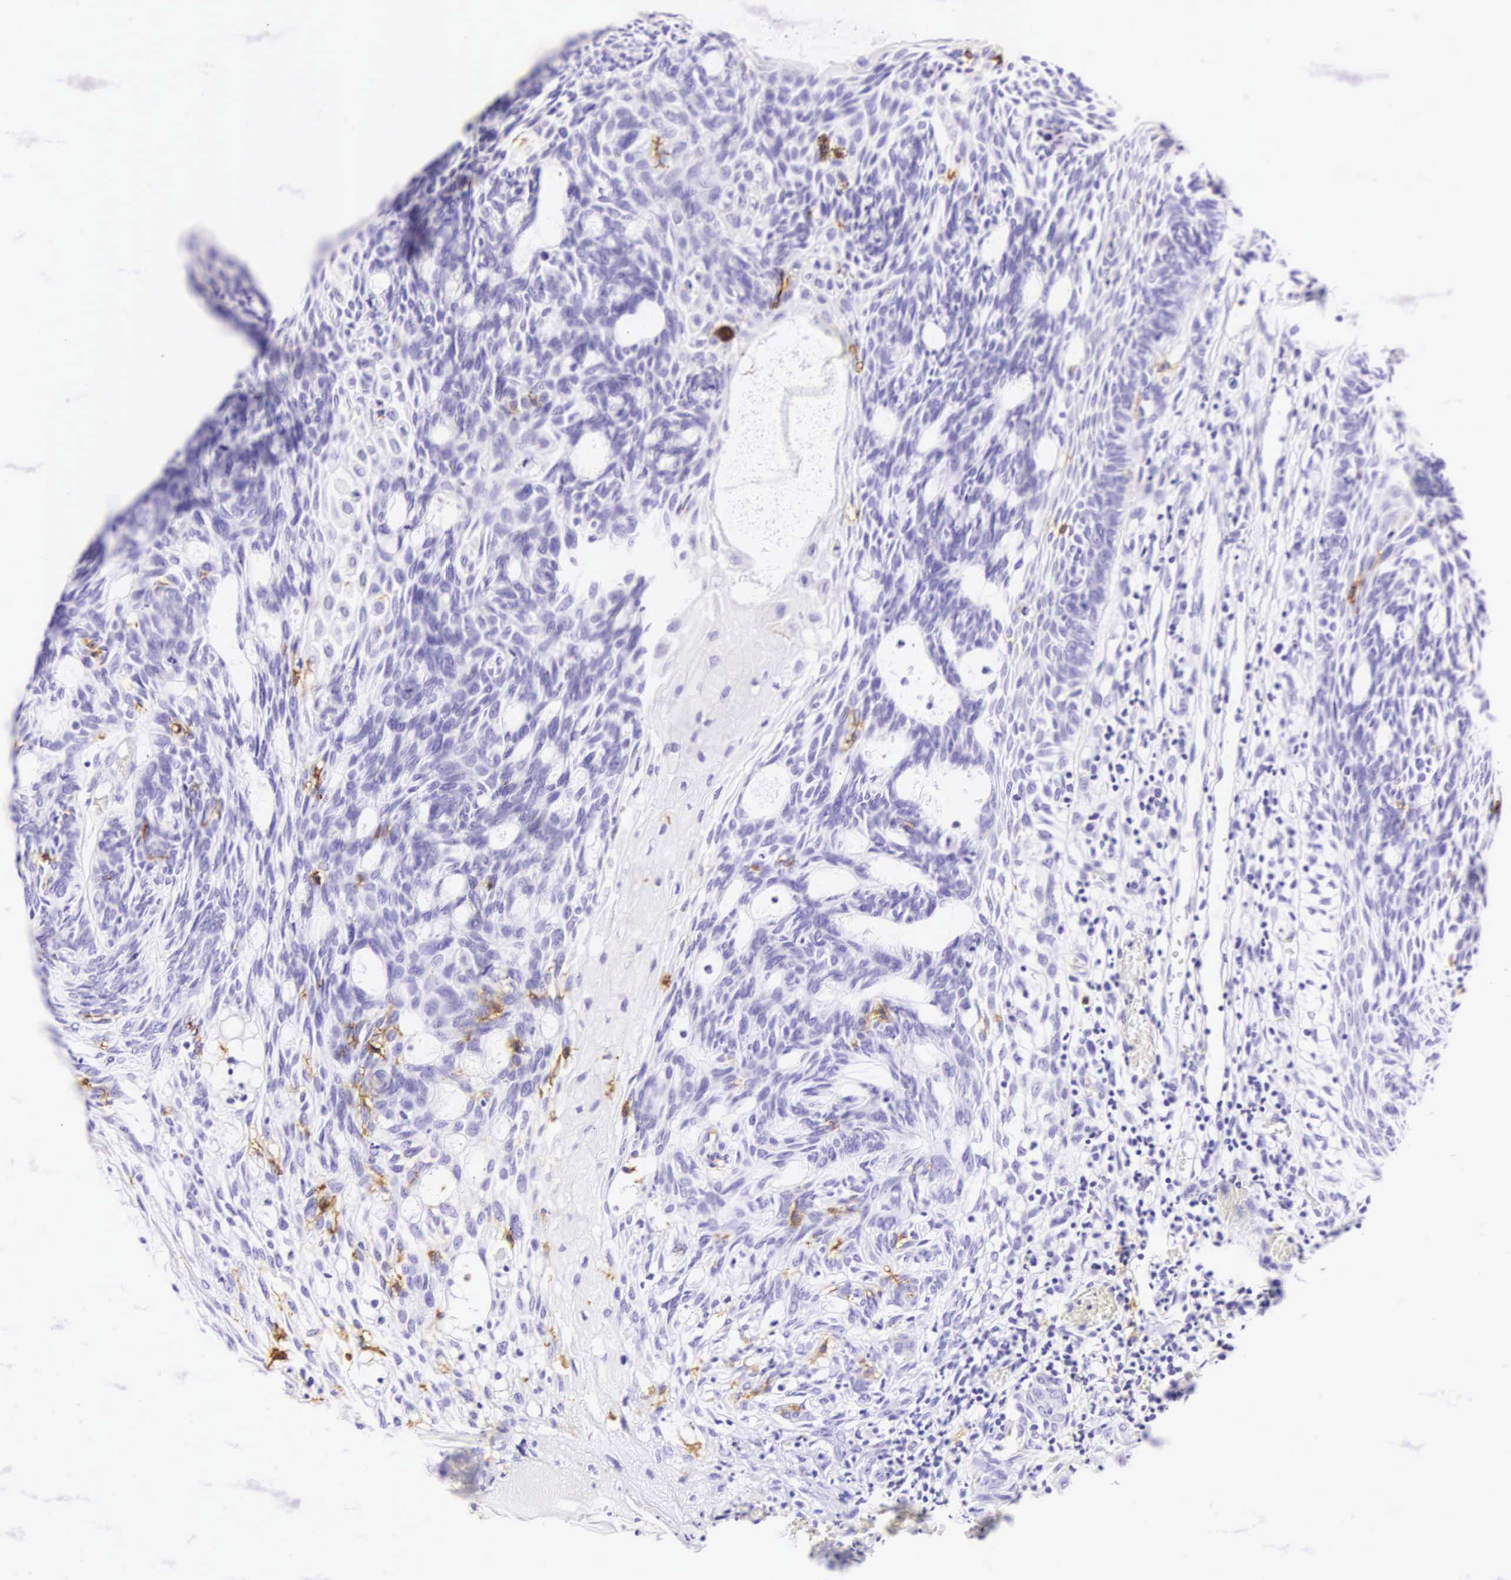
{"staining": {"intensity": "negative", "quantity": "none", "location": "none"}, "tissue": "skin cancer", "cell_type": "Tumor cells", "image_type": "cancer", "snomed": [{"axis": "morphology", "description": "Basal cell carcinoma"}, {"axis": "topography", "description": "Skin"}], "caption": "IHC of skin cancer displays no staining in tumor cells. The staining is performed using DAB brown chromogen with nuclei counter-stained in using hematoxylin.", "gene": "CD1A", "patient": {"sex": "male", "age": 58}}